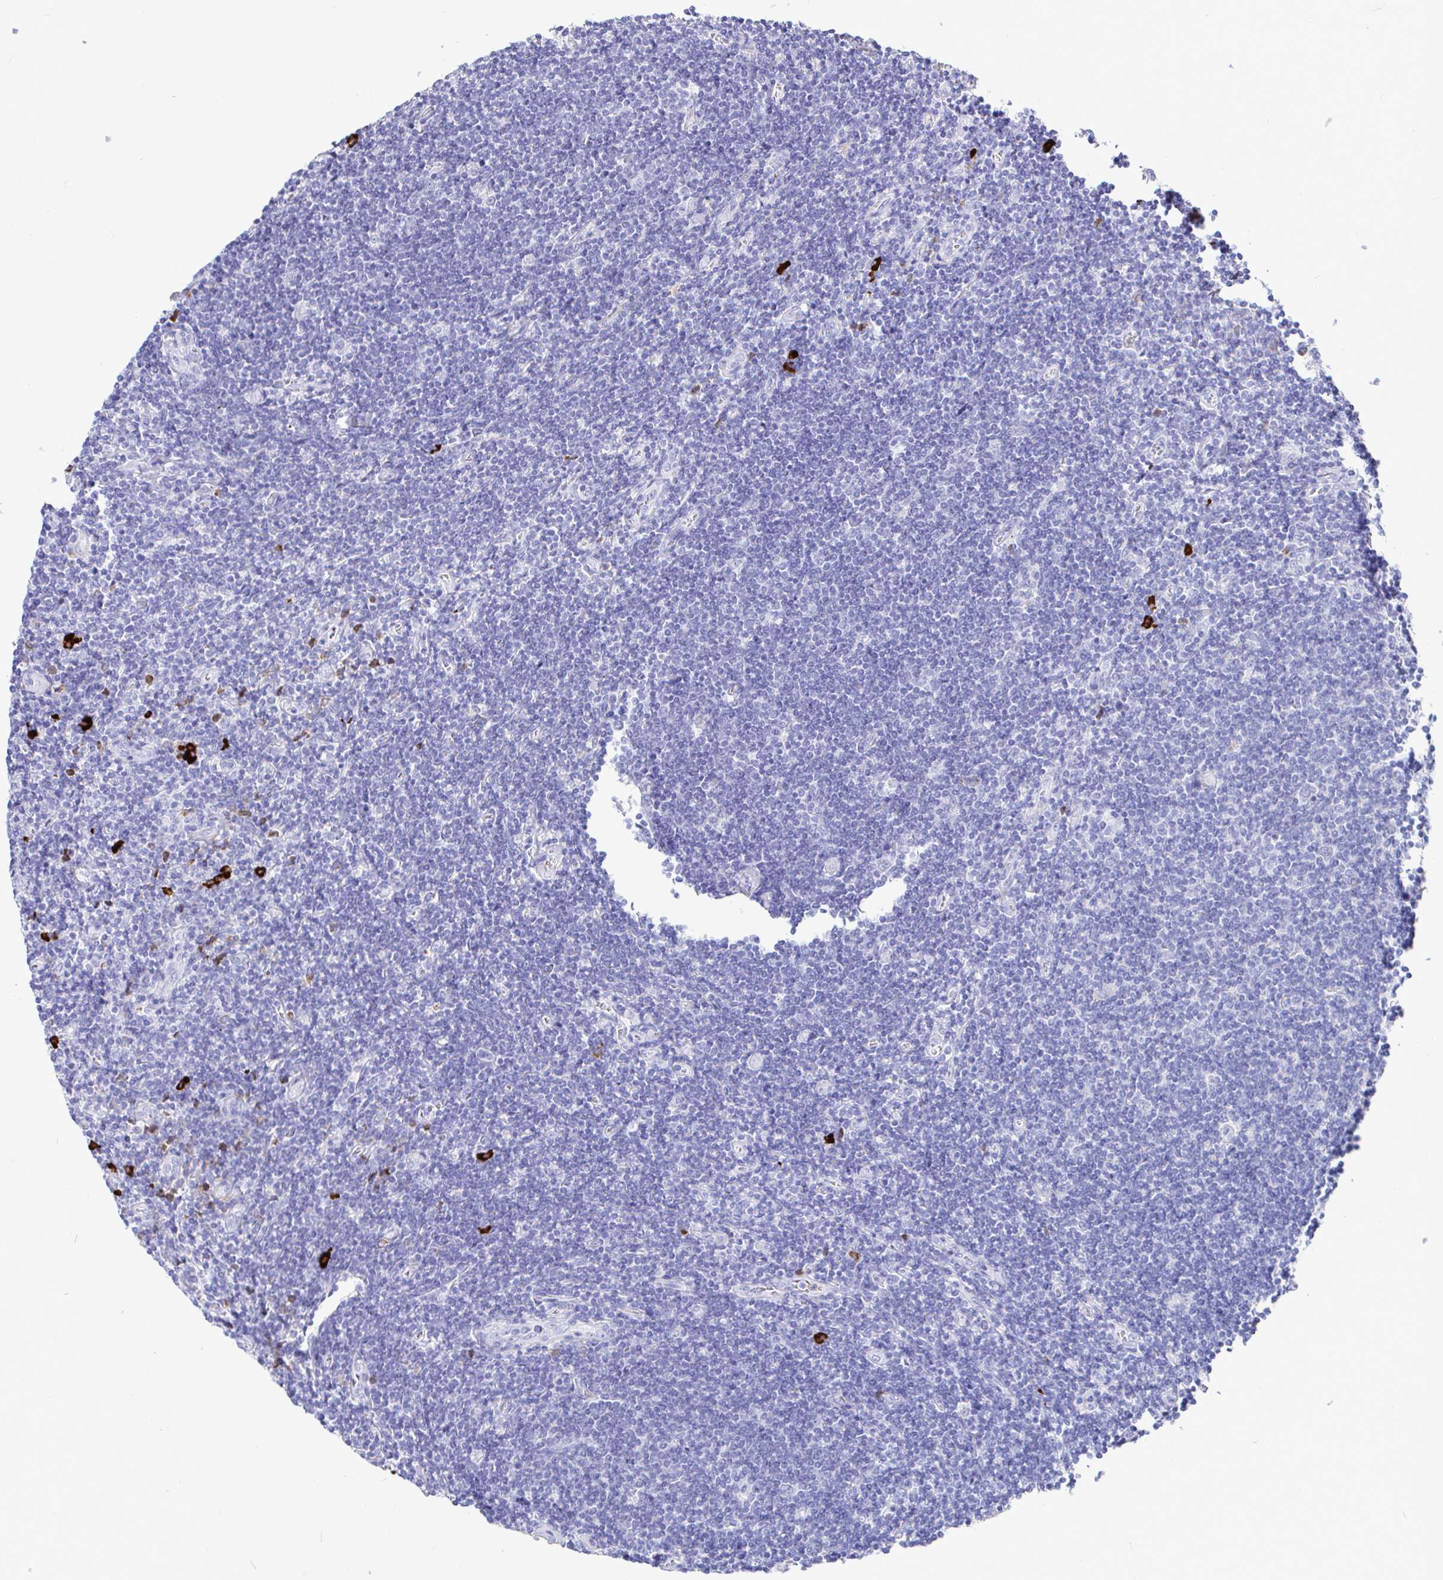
{"staining": {"intensity": "negative", "quantity": "none", "location": "none"}, "tissue": "lymphoma", "cell_type": "Tumor cells", "image_type": "cancer", "snomed": [{"axis": "morphology", "description": "Hodgkin's disease, NOS"}, {"axis": "topography", "description": "Lymph node"}], "caption": "There is no significant expression in tumor cells of lymphoma.", "gene": "CCDC62", "patient": {"sex": "male", "age": 40}}